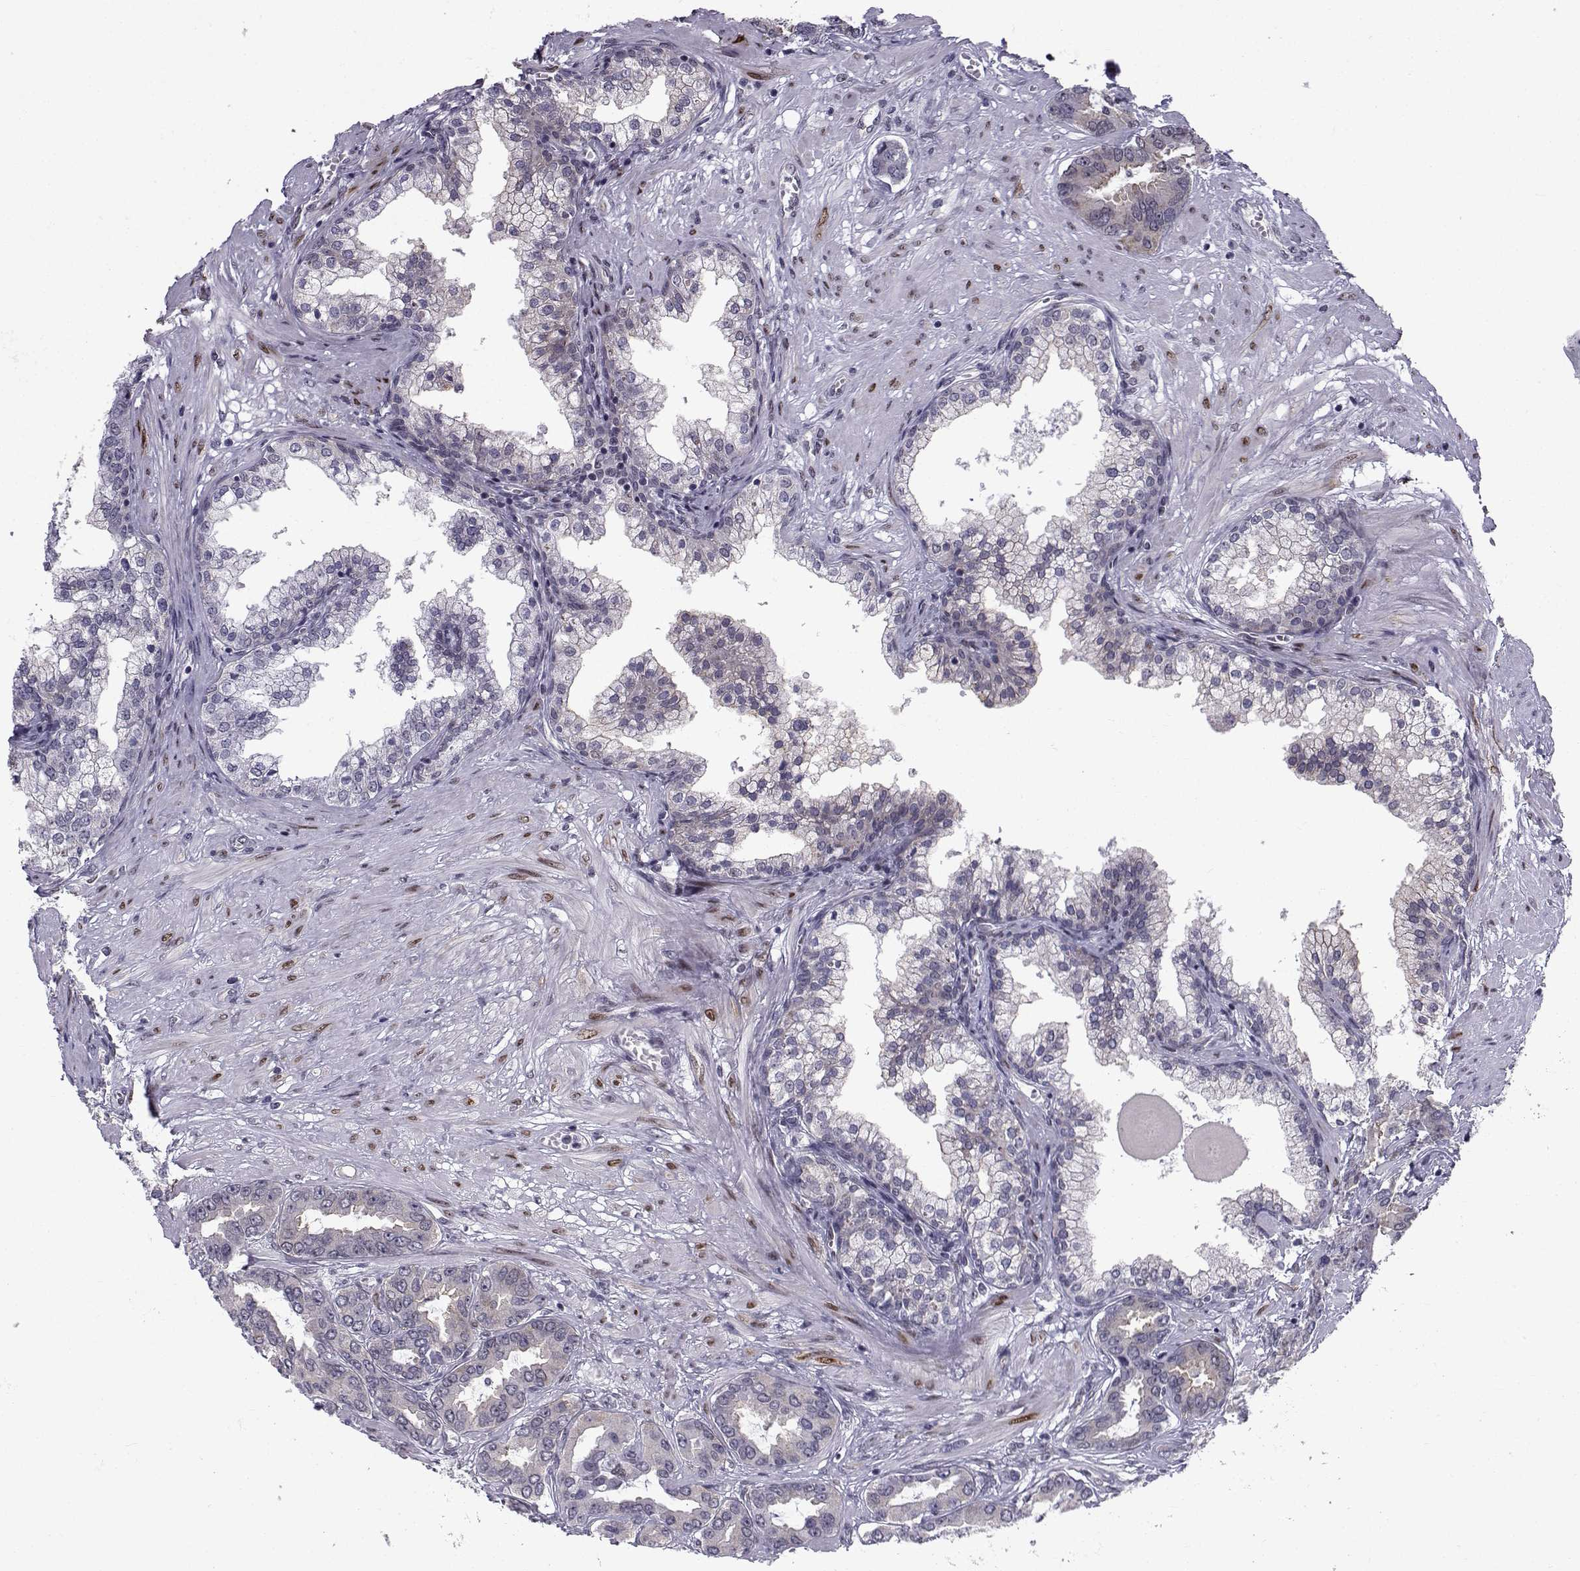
{"staining": {"intensity": "moderate", "quantity": "<25%", "location": "nuclear"}, "tissue": "prostate cancer", "cell_type": "Tumor cells", "image_type": "cancer", "snomed": [{"axis": "morphology", "description": "Adenocarcinoma, NOS"}, {"axis": "topography", "description": "Prostate"}], "caption": "Tumor cells exhibit moderate nuclear staining in about <25% of cells in prostate cancer (adenocarcinoma).", "gene": "RBM24", "patient": {"sex": "male", "age": 67}}